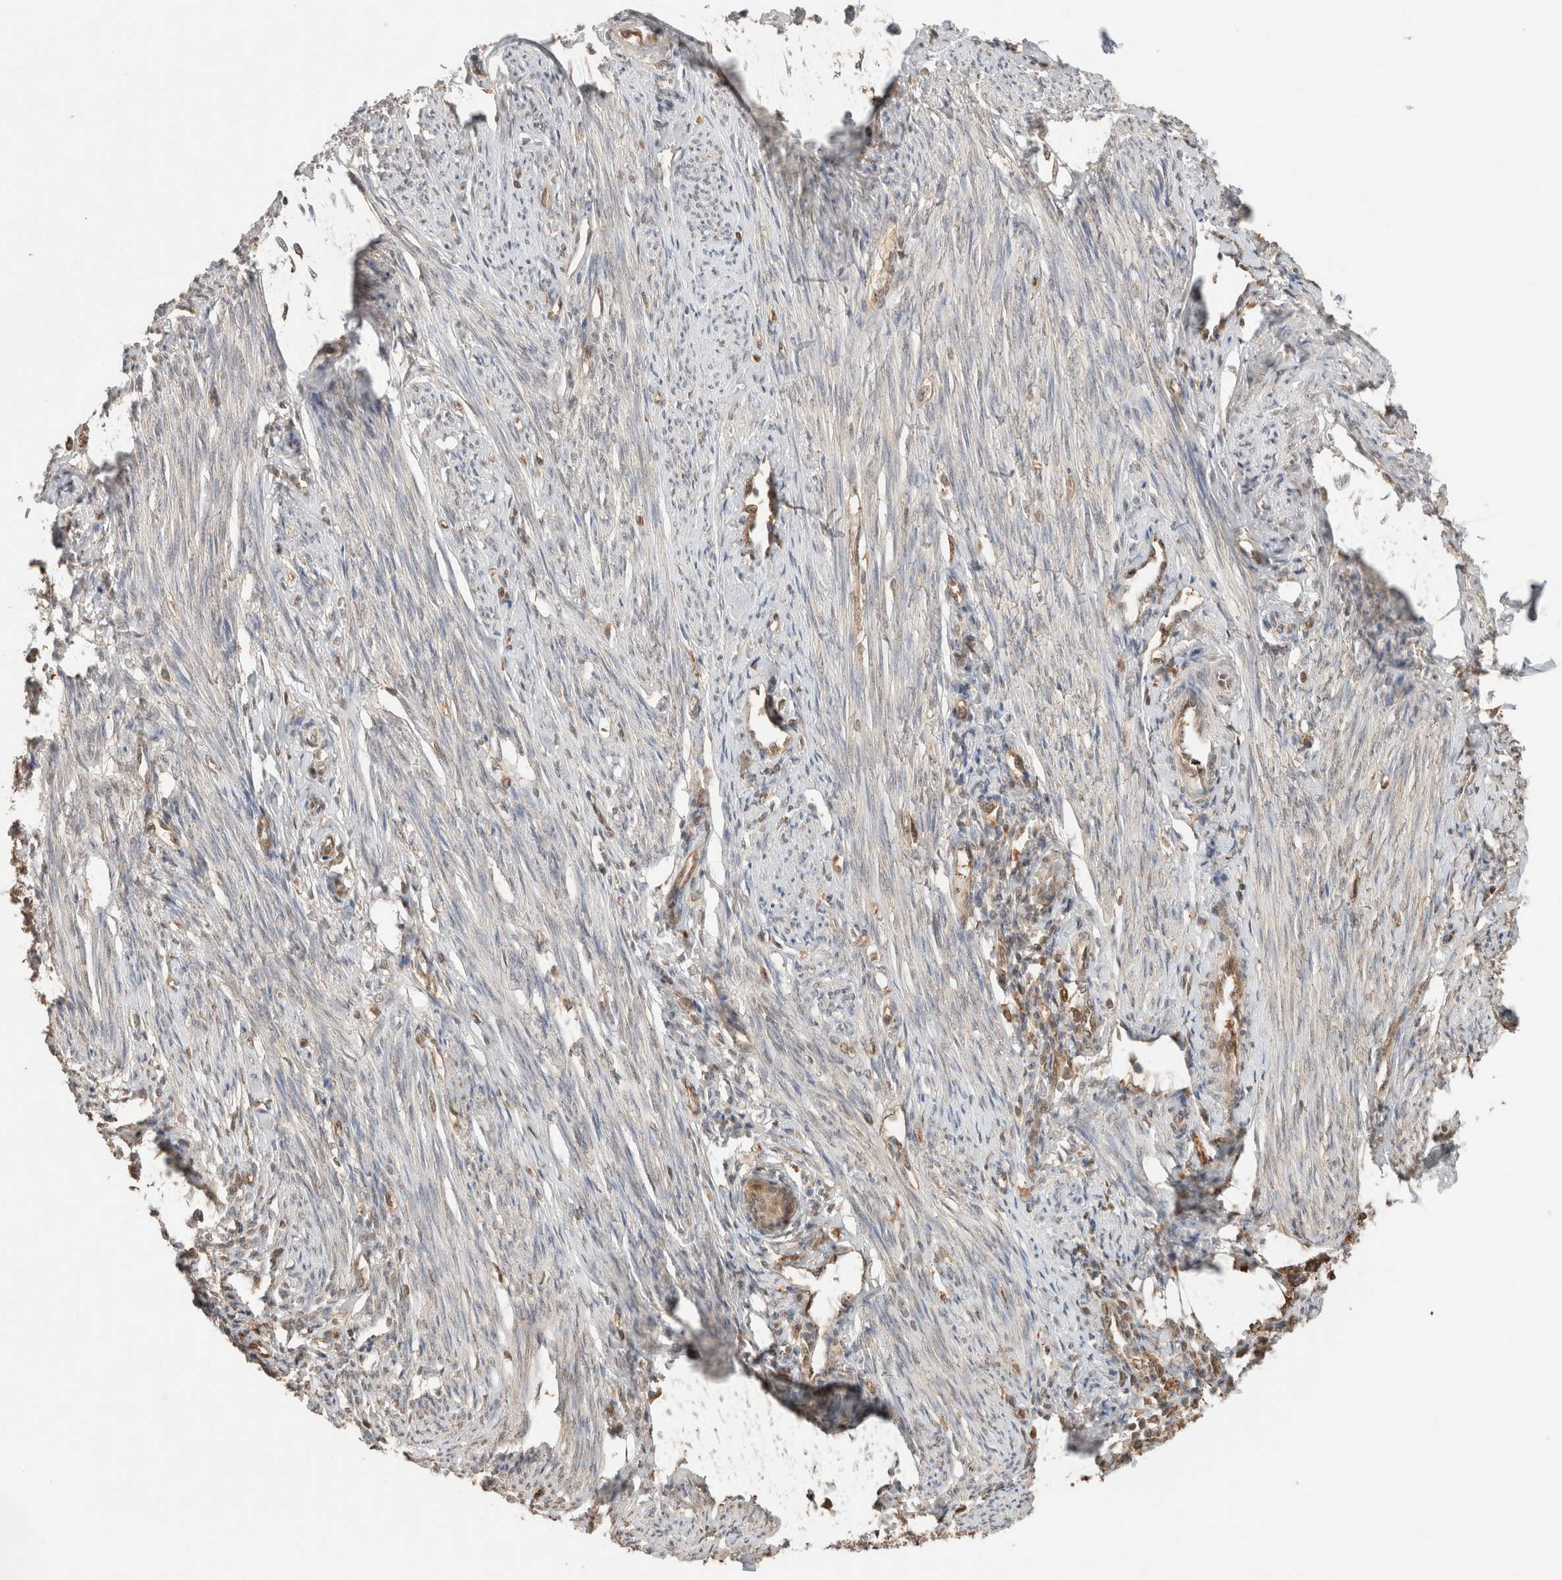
{"staining": {"intensity": "negative", "quantity": "none", "location": "none"}, "tissue": "endometrium", "cell_type": "Cells in endometrial stroma", "image_type": "normal", "snomed": [{"axis": "morphology", "description": "Normal tissue, NOS"}, {"axis": "topography", "description": "Endometrium"}], "caption": "This is an IHC micrograph of unremarkable endometrium. There is no staining in cells in endometrial stroma.", "gene": "YWHAH", "patient": {"sex": "female", "age": 56}}